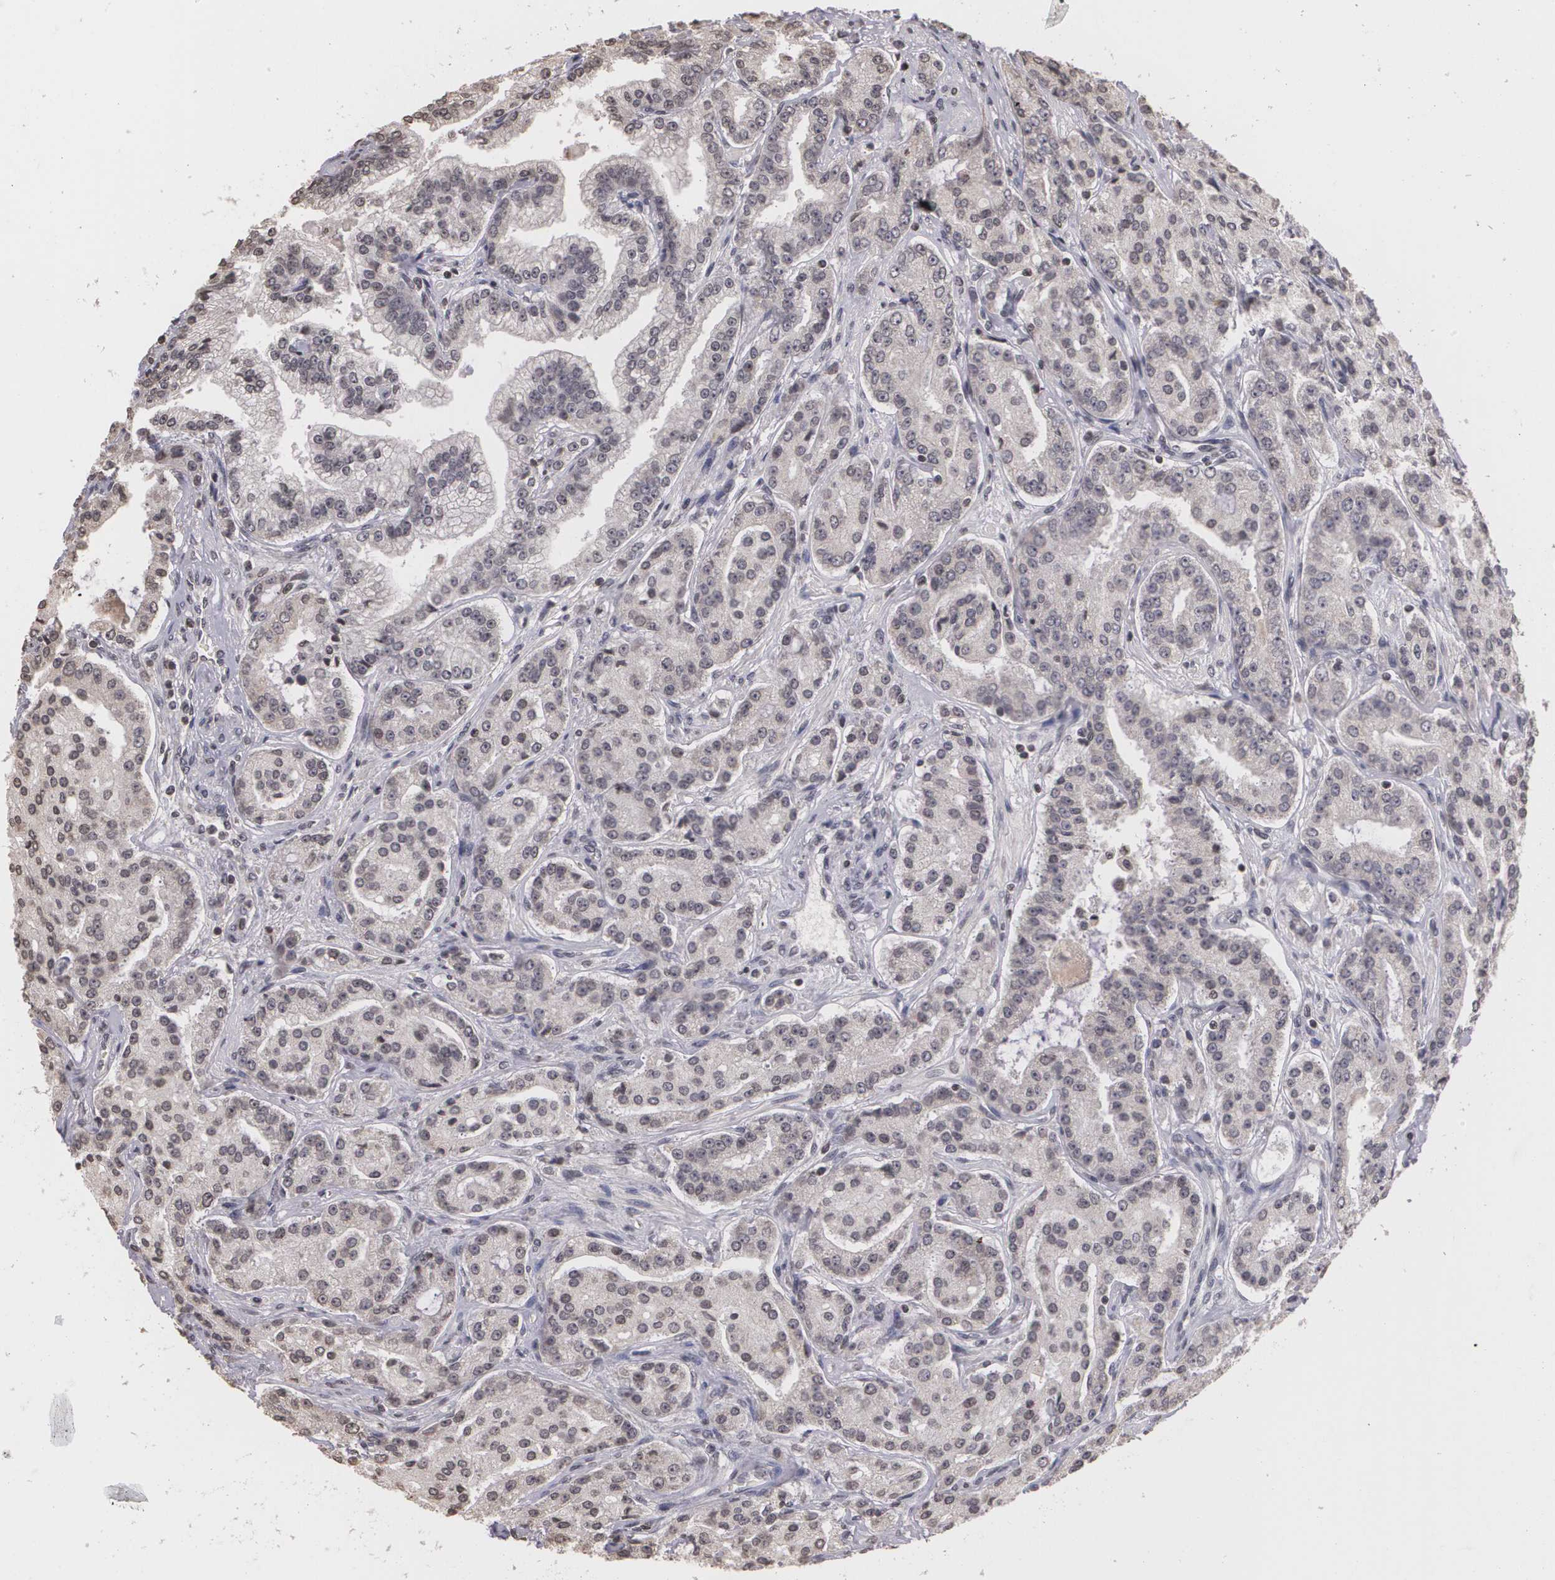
{"staining": {"intensity": "negative", "quantity": "none", "location": "none"}, "tissue": "prostate cancer", "cell_type": "Tumor cells", "image_type": "cancer", "snomed": [{"axis": "morphology", "description": "Adenocarcinoma, Medium grade"}, {"axis": "topography", "description": "Prostate"}], "caption": "Photomicrograph shows no protein staining in tumor cells of prostate cancer (adenocarcinoma (medium-grade)) tissue.", "gene": "THRB", "patient": {"sex": "male", "age": 72}}